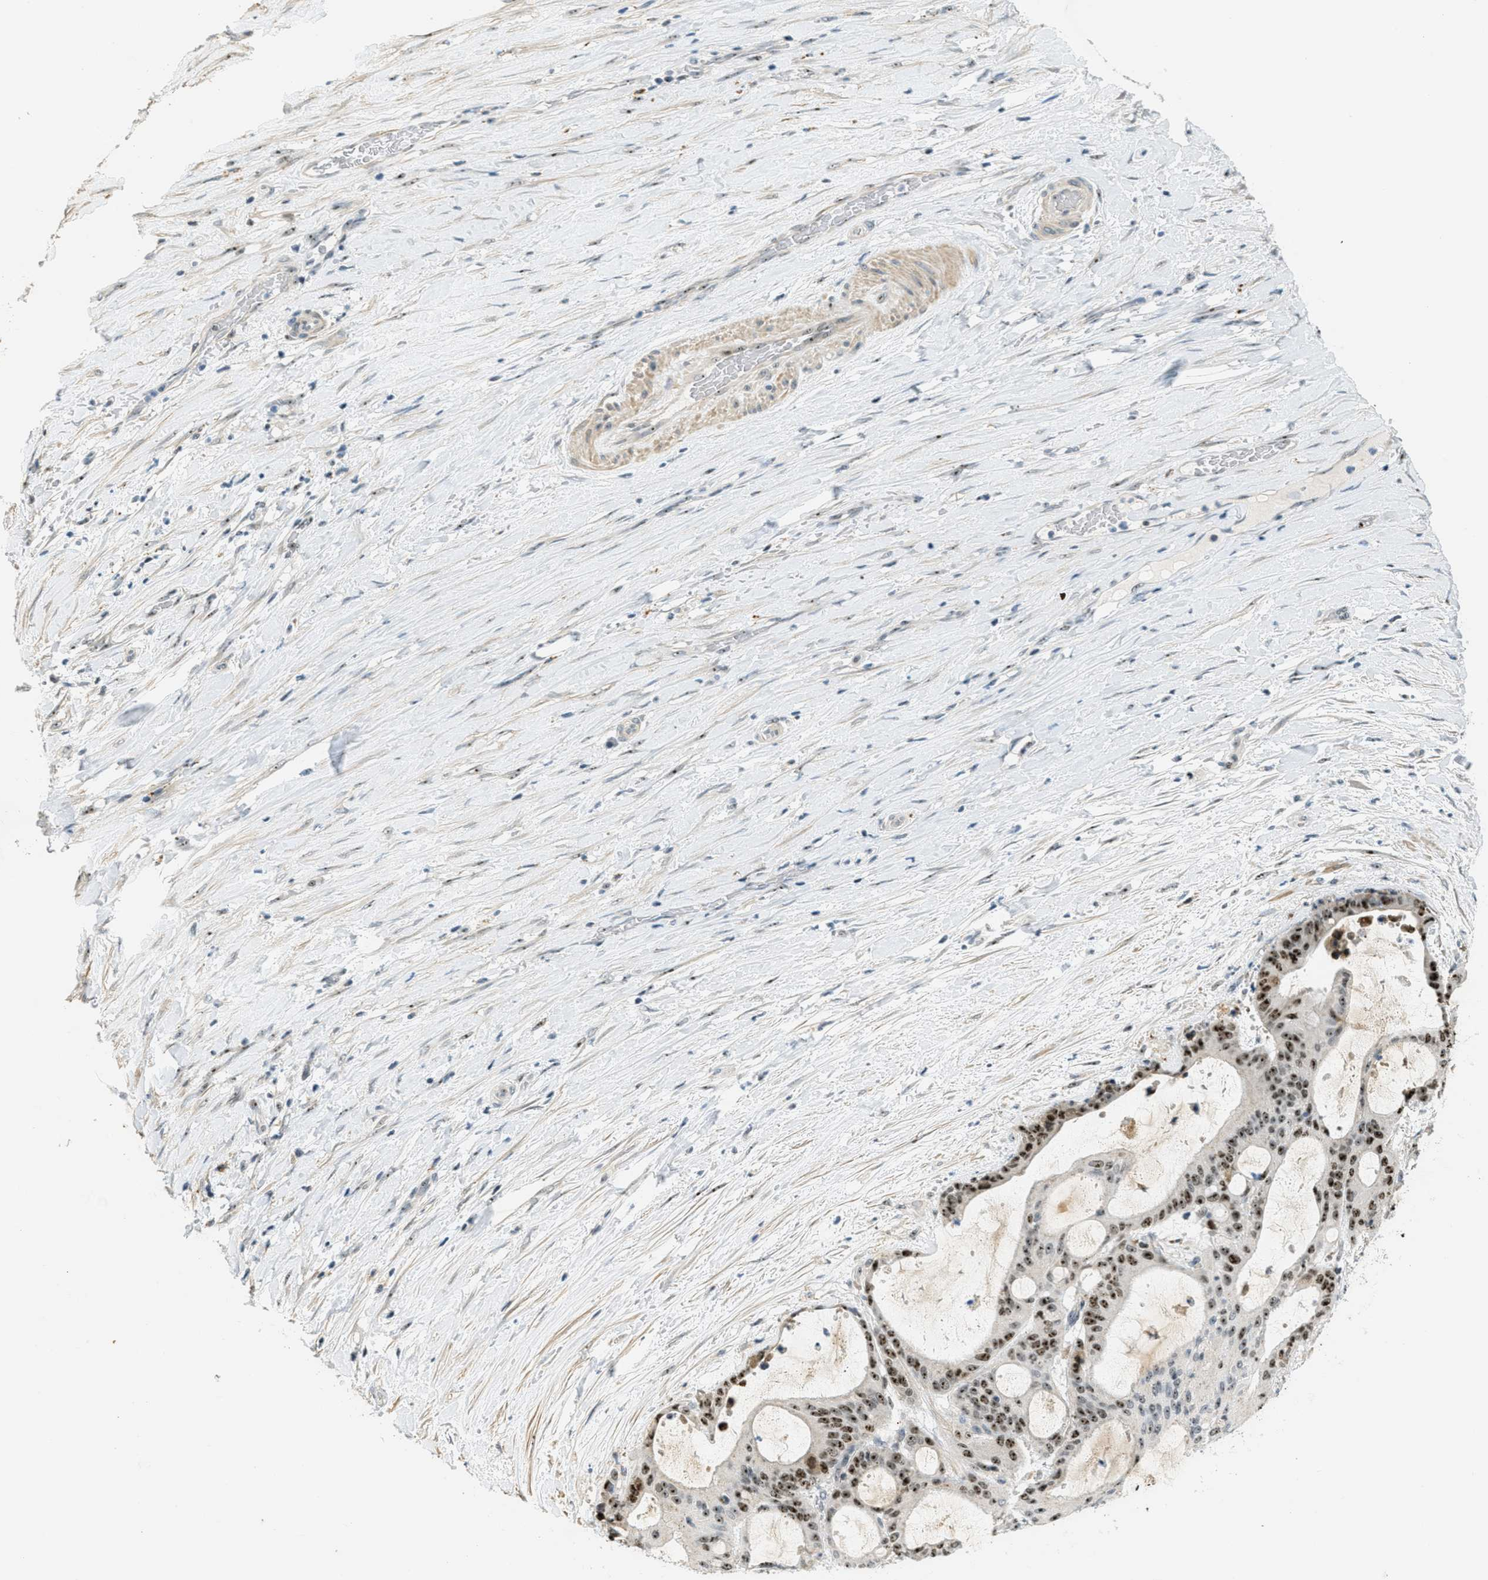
{"staining": {"intensity": "moderate", "quantity": ">75%", "location": "nuclear"}, "tissue": "liver cancer", "cell_type": "Tumor cells", "image_type": "cancer", "snomed": [{"axis": "morphology", "description": "Cholangiocarcinoma"}, {"axis": "topography", "description": "Liver"}], "caption": "Immunohistochemical staining of liver cancer displays medium levels of moderate nuclear protein positivity in about >75% of tumor cells.", "gene": "DDX47", "patient": {"sex": "female", "age": 73}}